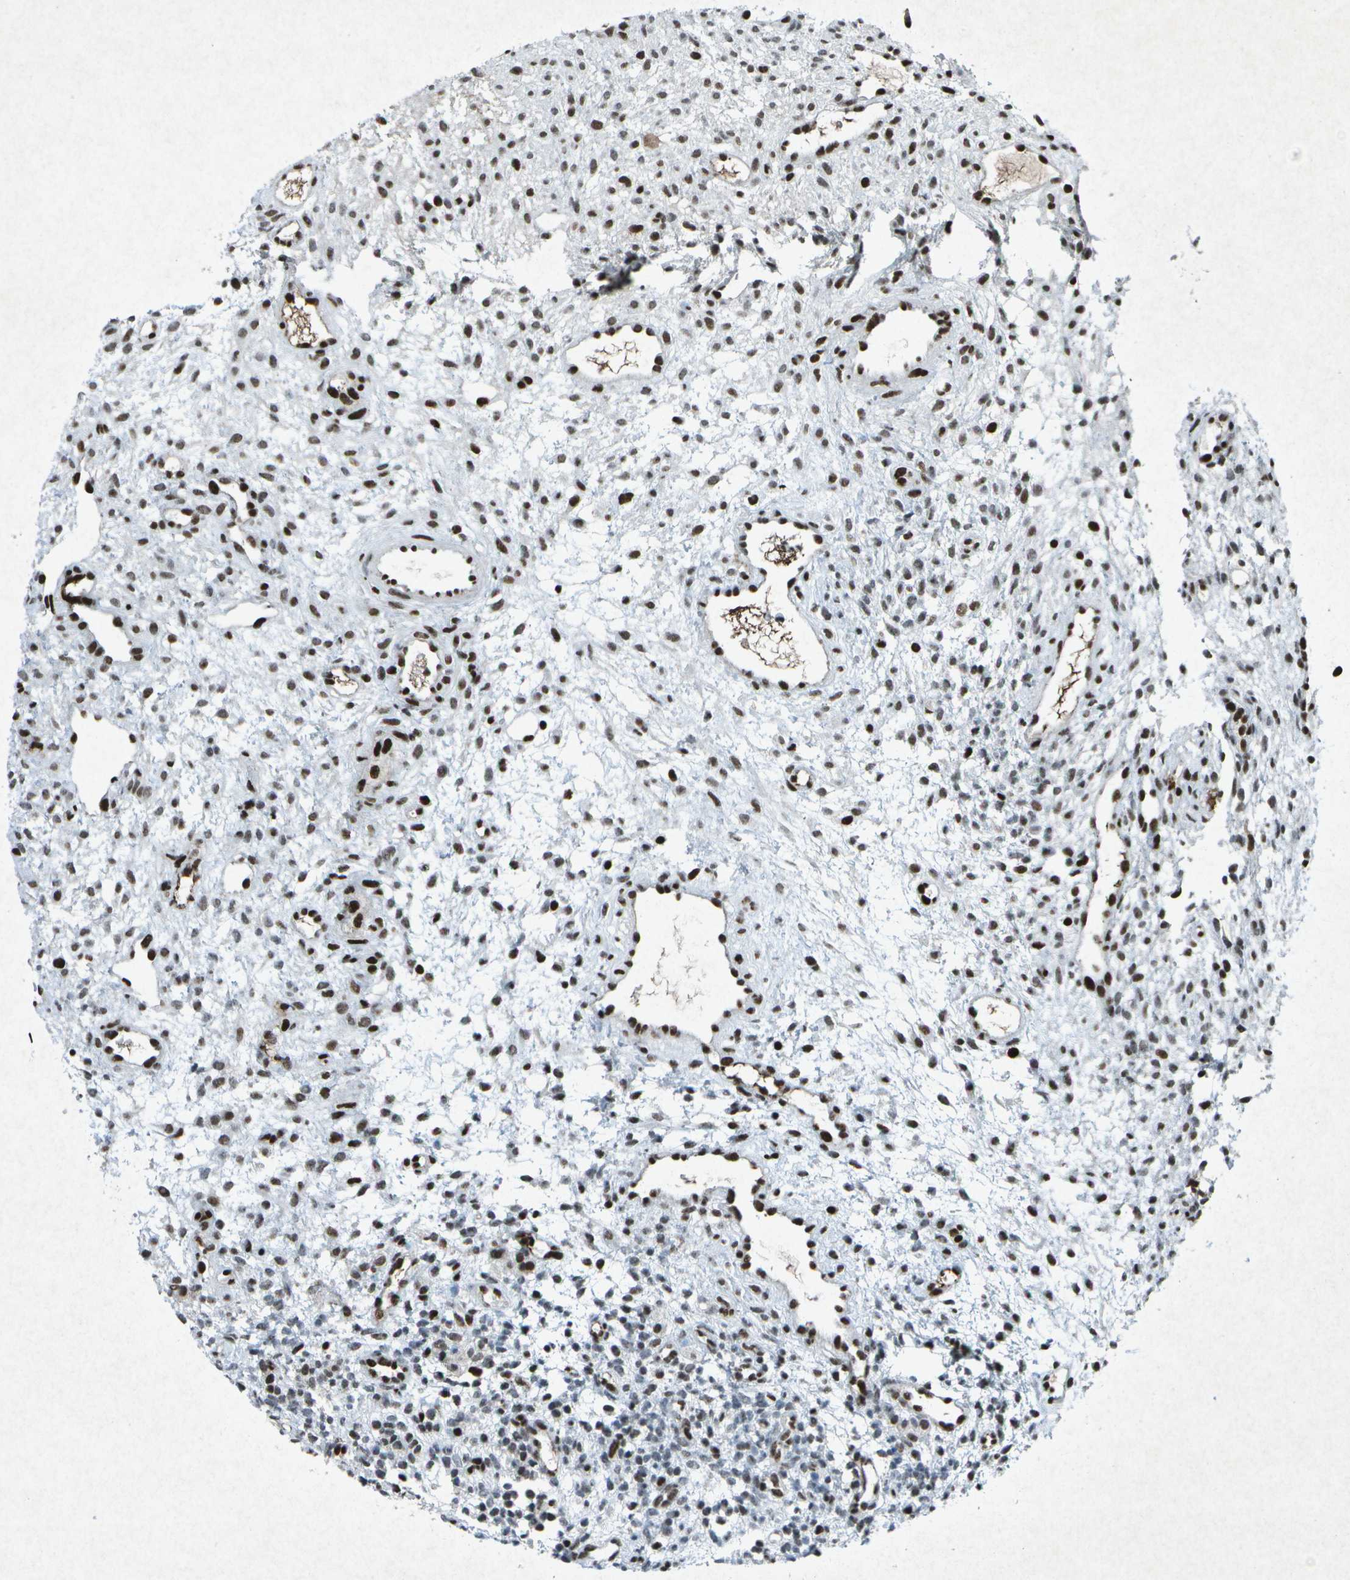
{"staining": {"intensity": "strong", "quantity": "<25%", "location": "nuclear"}, "tissue": "ovary", "cell_type": "Ovarian stroma cells", "image_type": "normal", "snomed": [{"axis": "morphology", "description": "Normal tissue, NOS"}, {"axis": "morphology", "description": "Cyst, NOS"}, {"axis": "topography", "description": "Ovary"}], "caption": "Protein expression analysis of normal human ovary reveals strong nuclear positivity in approximately <25% of ovarian stroma cells. Nuclei are stained in blue.", "gene": "MTA2", "patient": {"sex": "female", "age": 18}}